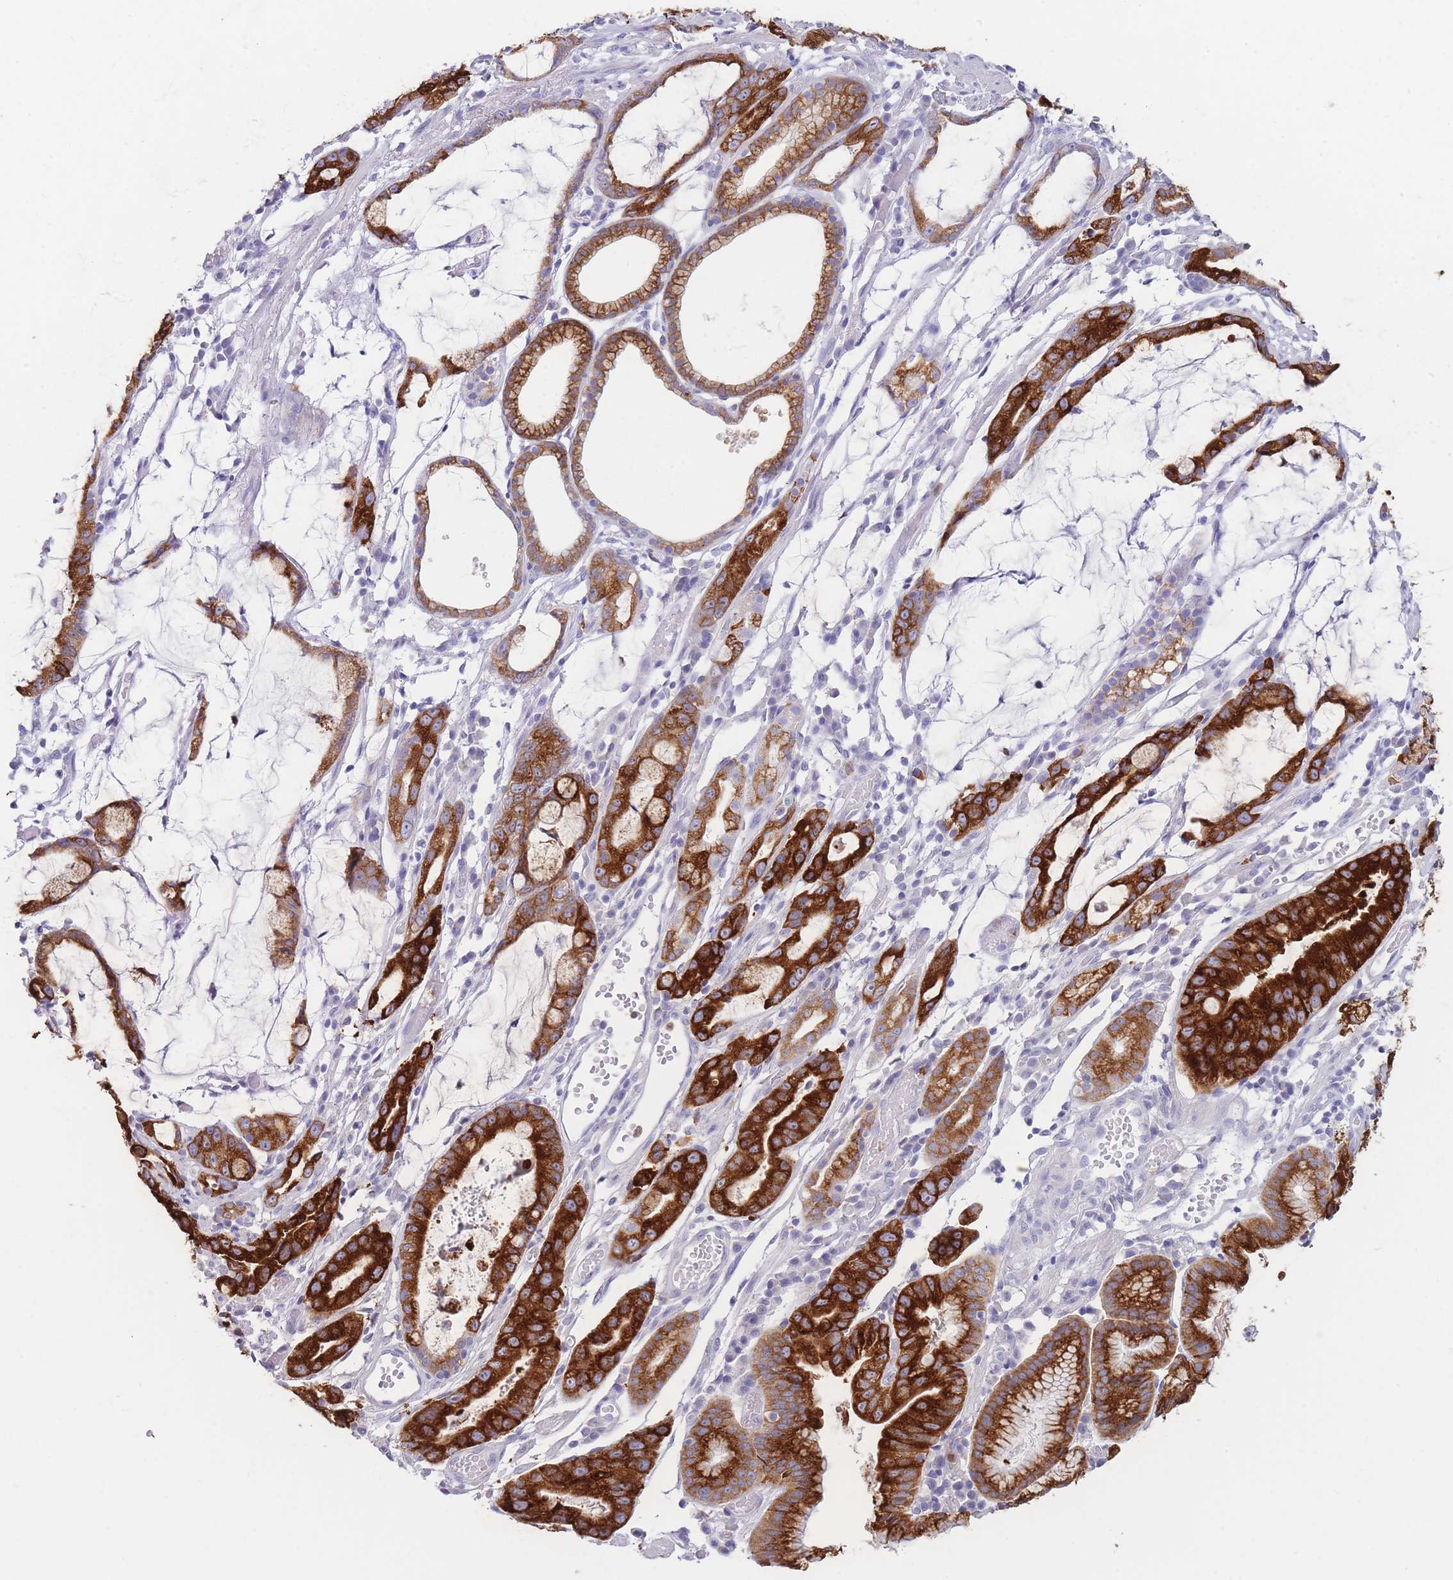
{"staining": {"intensity": "strong", "quantity": ">75%", "location": "cytoplasmic/membranous"}, "tissue": "stomach cancer", "cell_type": "Tumor cells", "image_type": "cancer", "snomed": [{"axis": "morphology", "description": "Adenocarcinoma, NOS"}, {"axis": "topography", "description": "Stomach"}], "caption": "Immunohistochemistry (IHC) of stomach adenocarcinoma demonstrates high levels of strong cytoplasmic/membranous positivity in about >75% of tumor cells.", "gene": "ZNF627", "patient": {"sex": "male", "age": 55}}